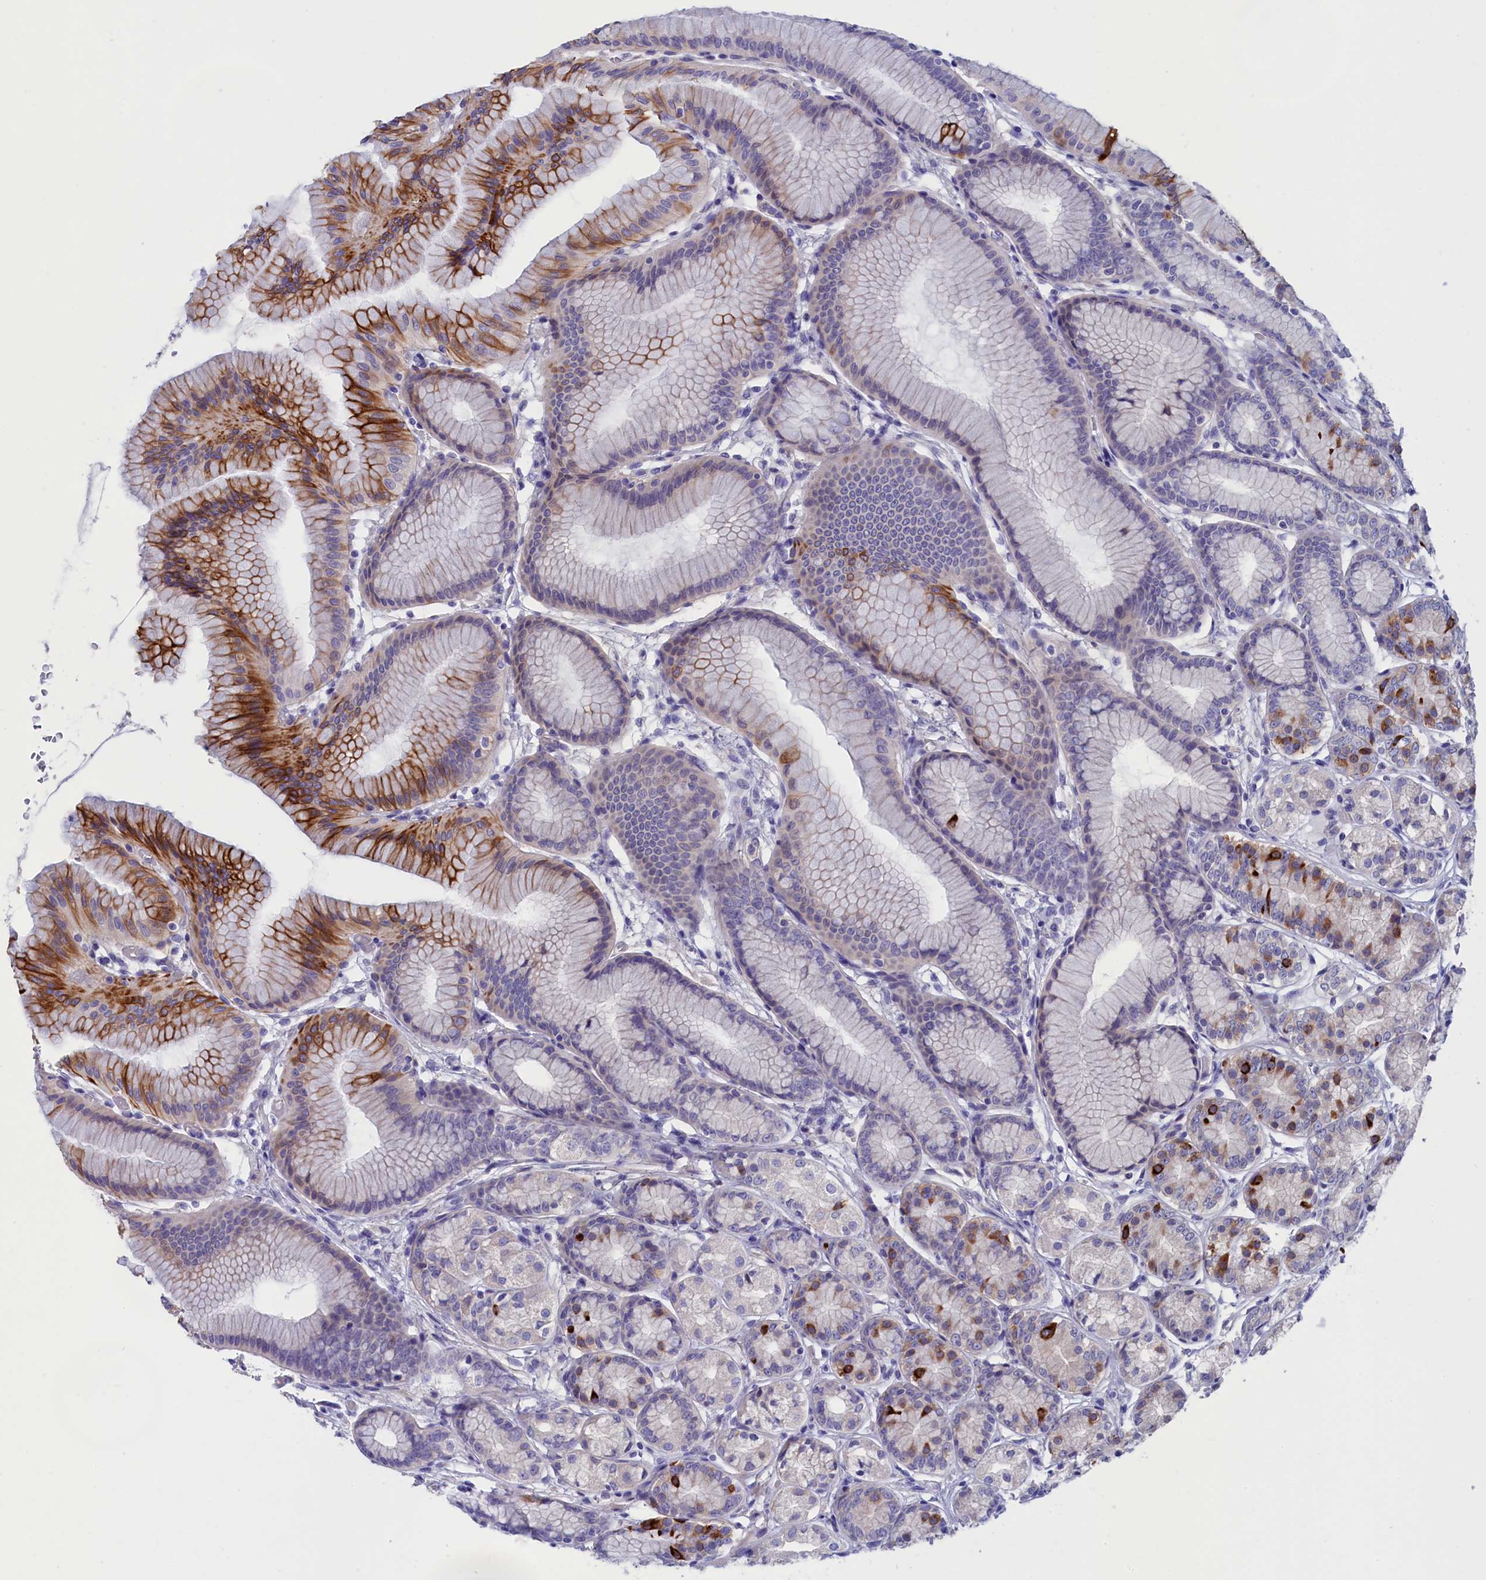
{"staining": {"intensity": "strong", "quantity": "<25%", "location": "cytoplasmic/membranous"}, "tissue": "stomach", "cell_type": "Glandular cells", "image_type": "normal", "snomed": [{"axis": "morphology", "description": "Normal tissue, NOS"}, {"axis": "morphology", "description": "Adenocarcinoma, NOS"}, {"axis": "morphology", "description": "Adenocarcinoma, High grade"}, {"axis": "topography", "description": "Stomach, upper"}, {"axis": "topography", "description": "Stomach"}], "caption": "Immunohistochemistry (IHC) (DAB (3,3'-diaminobenzidine)) staining of benign stomach demonstrates strong cytoplasmic/membranous protein positivity in about <25% of glandular cells.", "gene": "VPS35L", "patient": {"sex": "female", "age": 65}}